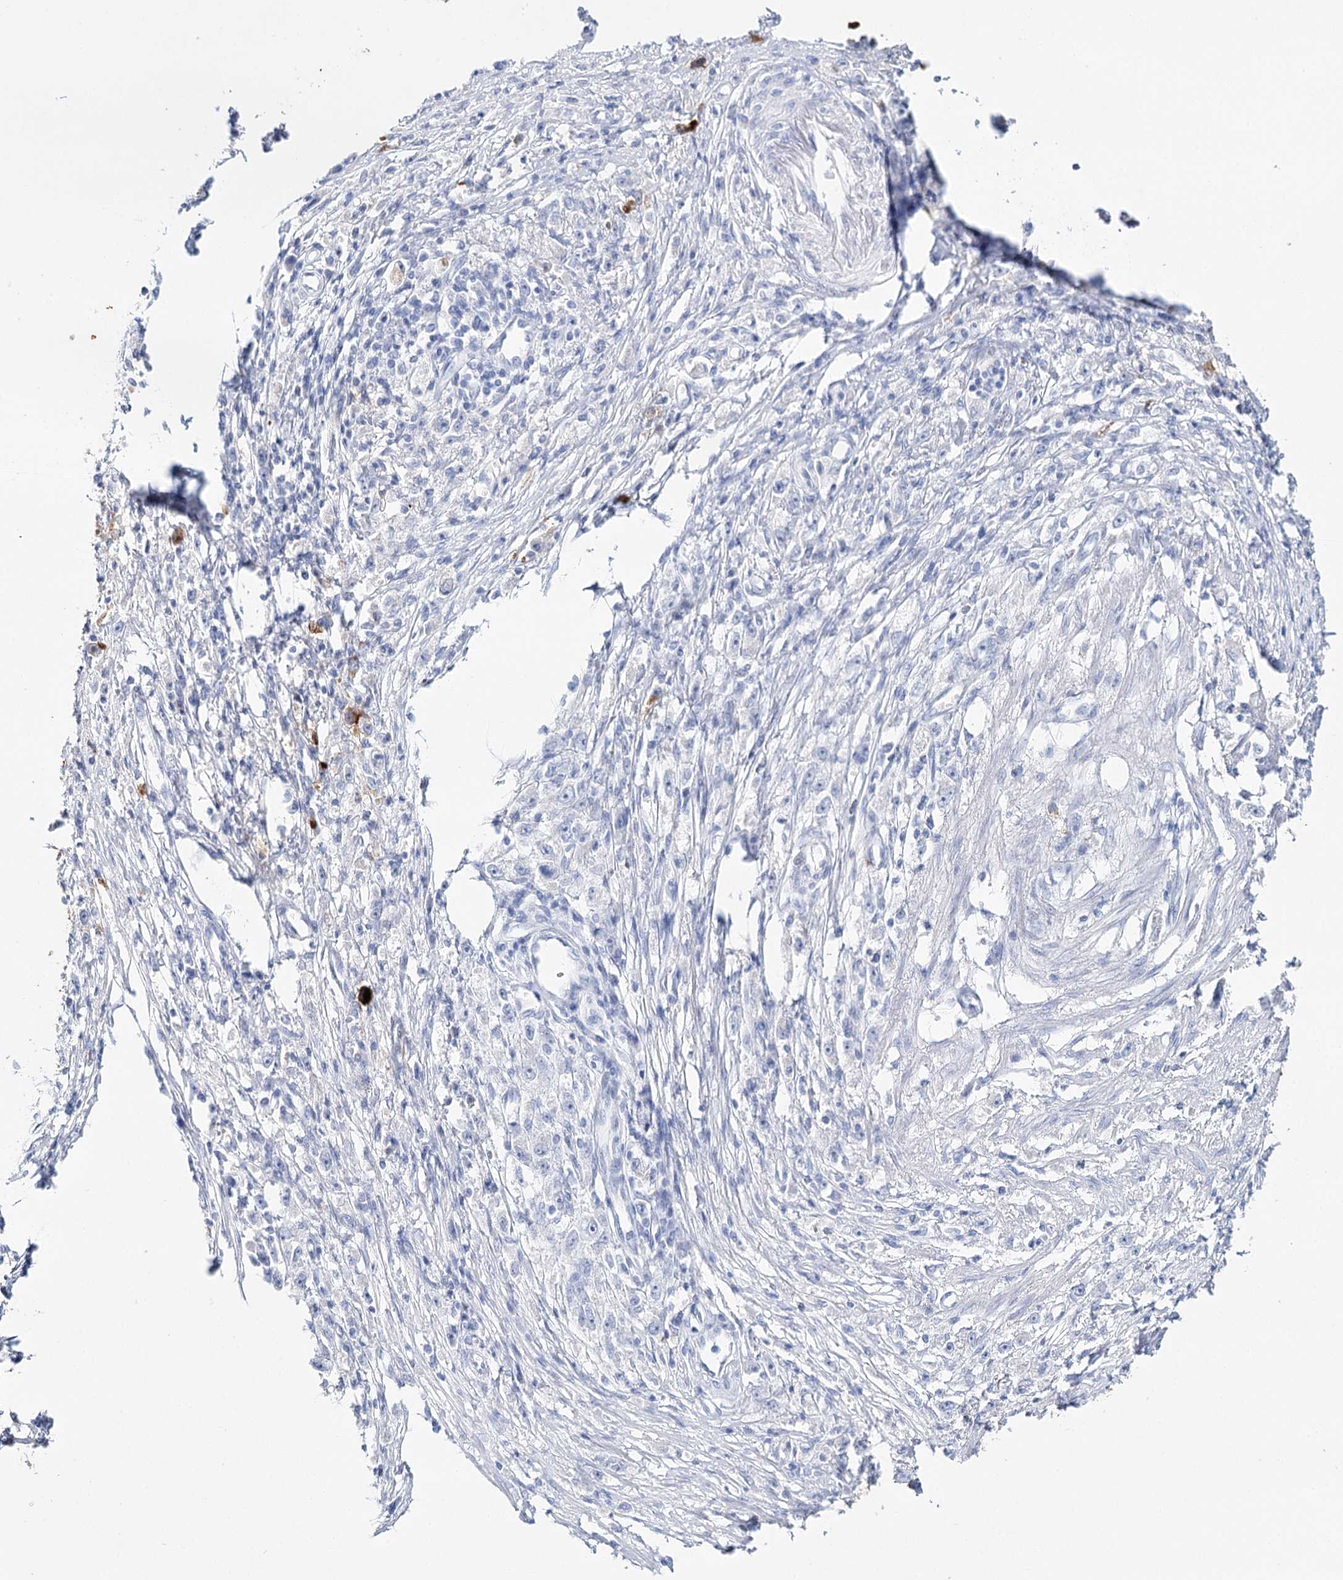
{"staining": {"intensity": "strong", "quantity": "<25%", "location": "cytoplasmic/membranous"}, "tissue": "stomach cancer", "cell_type": "Tumor cells", "image_type": "cancer", "snomed": [{"axis": "morphology", "description": "Adenocarcinoma, NOS"}, {"axis": "topography", "description": "Stomach"}], "caption": "Protein staining of stomach cancer tissue demonstrates strong cytoplasmic/membranous positivity in about <25% of tumor cells.", "gene": "CEACAM8", "patient": {"sex": "female", "age": 59}}